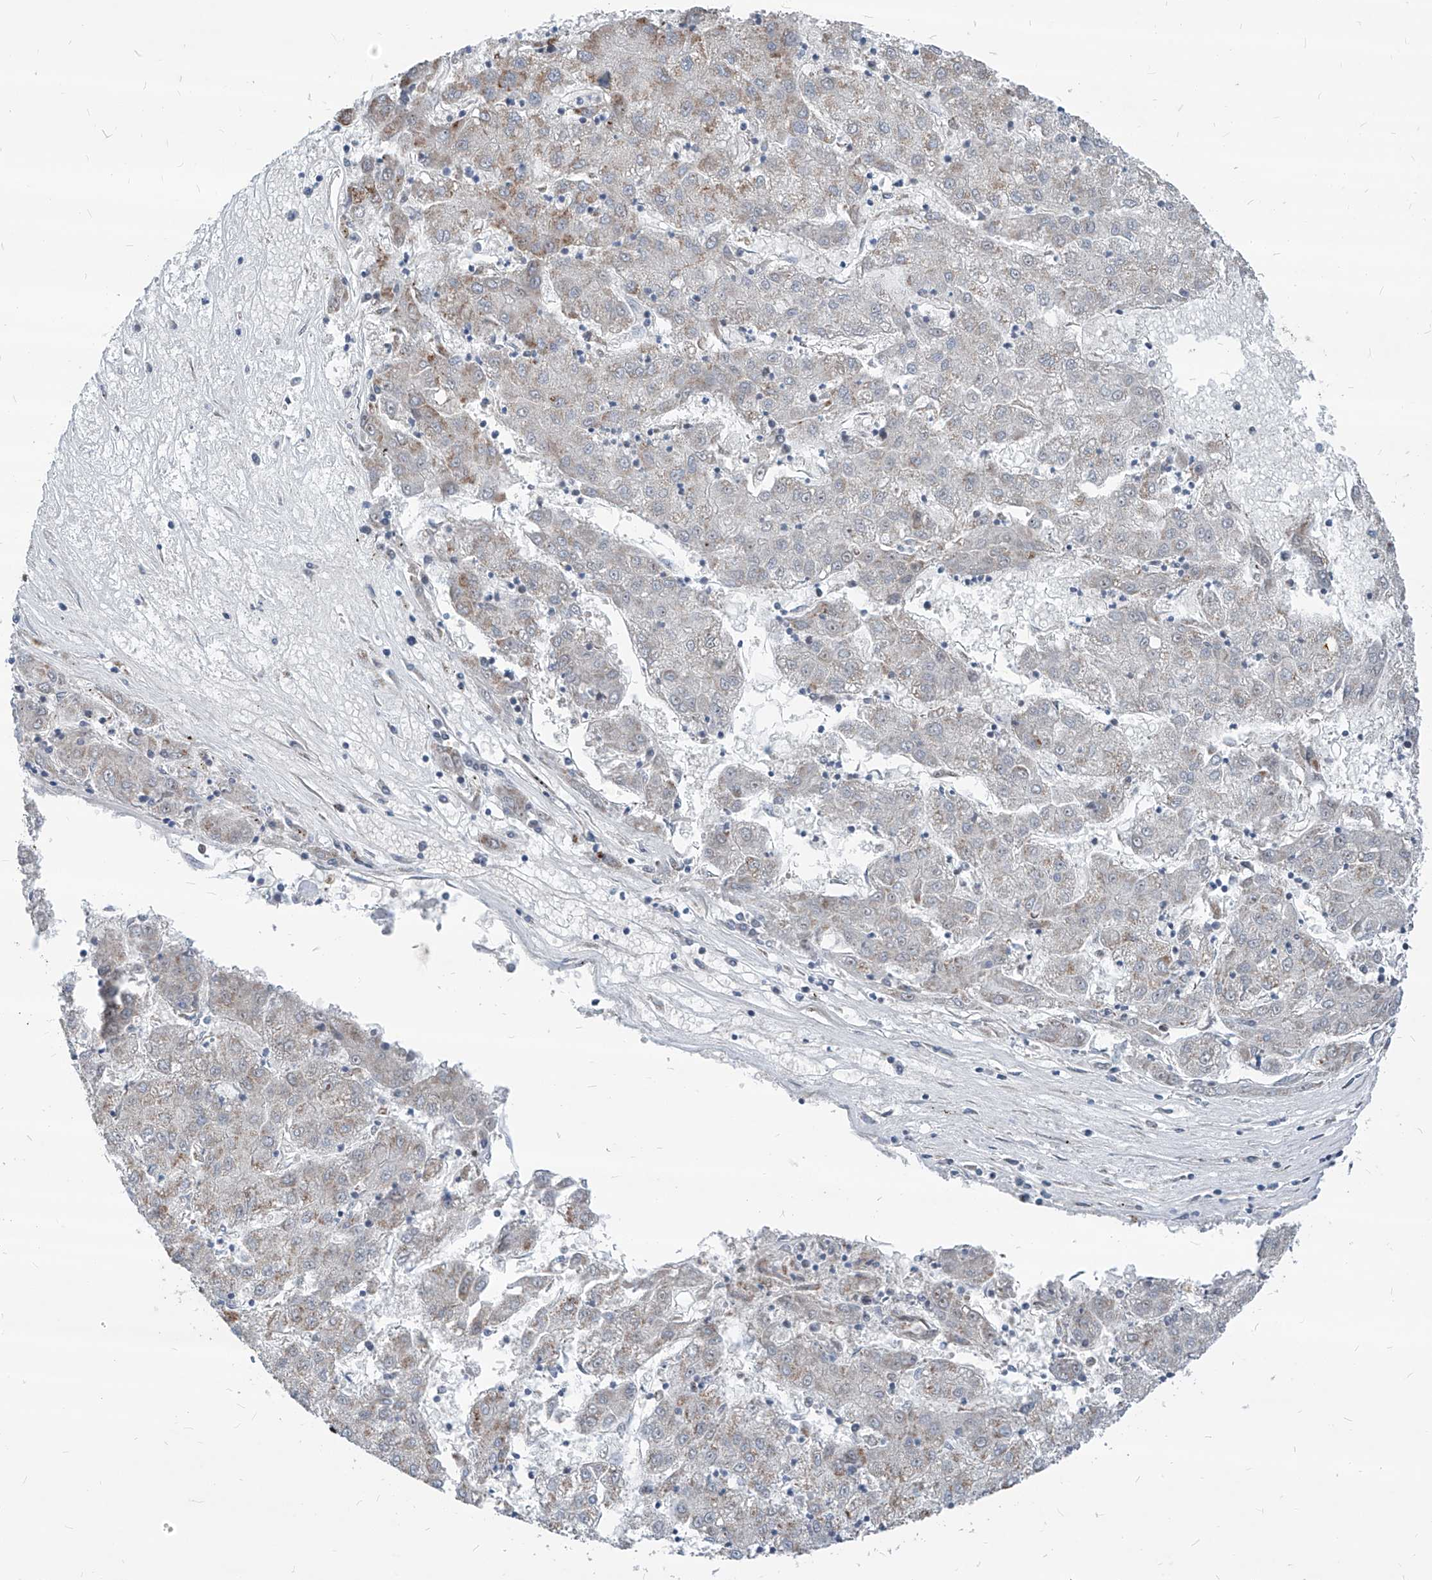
{"staining": {"intensity": "weak", "quantity": "<25%", "location": "cytoplasmic/membranous"}, "tissue": "liver cancer", "cell_type": "Tumor cells", "image_type": "cancer", "snomed": [{"axis": "morphology", "description": "Carcinoma, Hepatocellular, NOS"}, {"axis": "topography", "description": "Liver"}], "caption": "Immunohistochemistry histopathology image of neoplastic tissue: human hepatocellular carcinoma (liver) stained with DAB (3,3'-diaminobenzidine) demonstrates no significant protein staining in tumor cells.", "gene": "AGPS", "patient": {"sex": "male", "age": 72}}